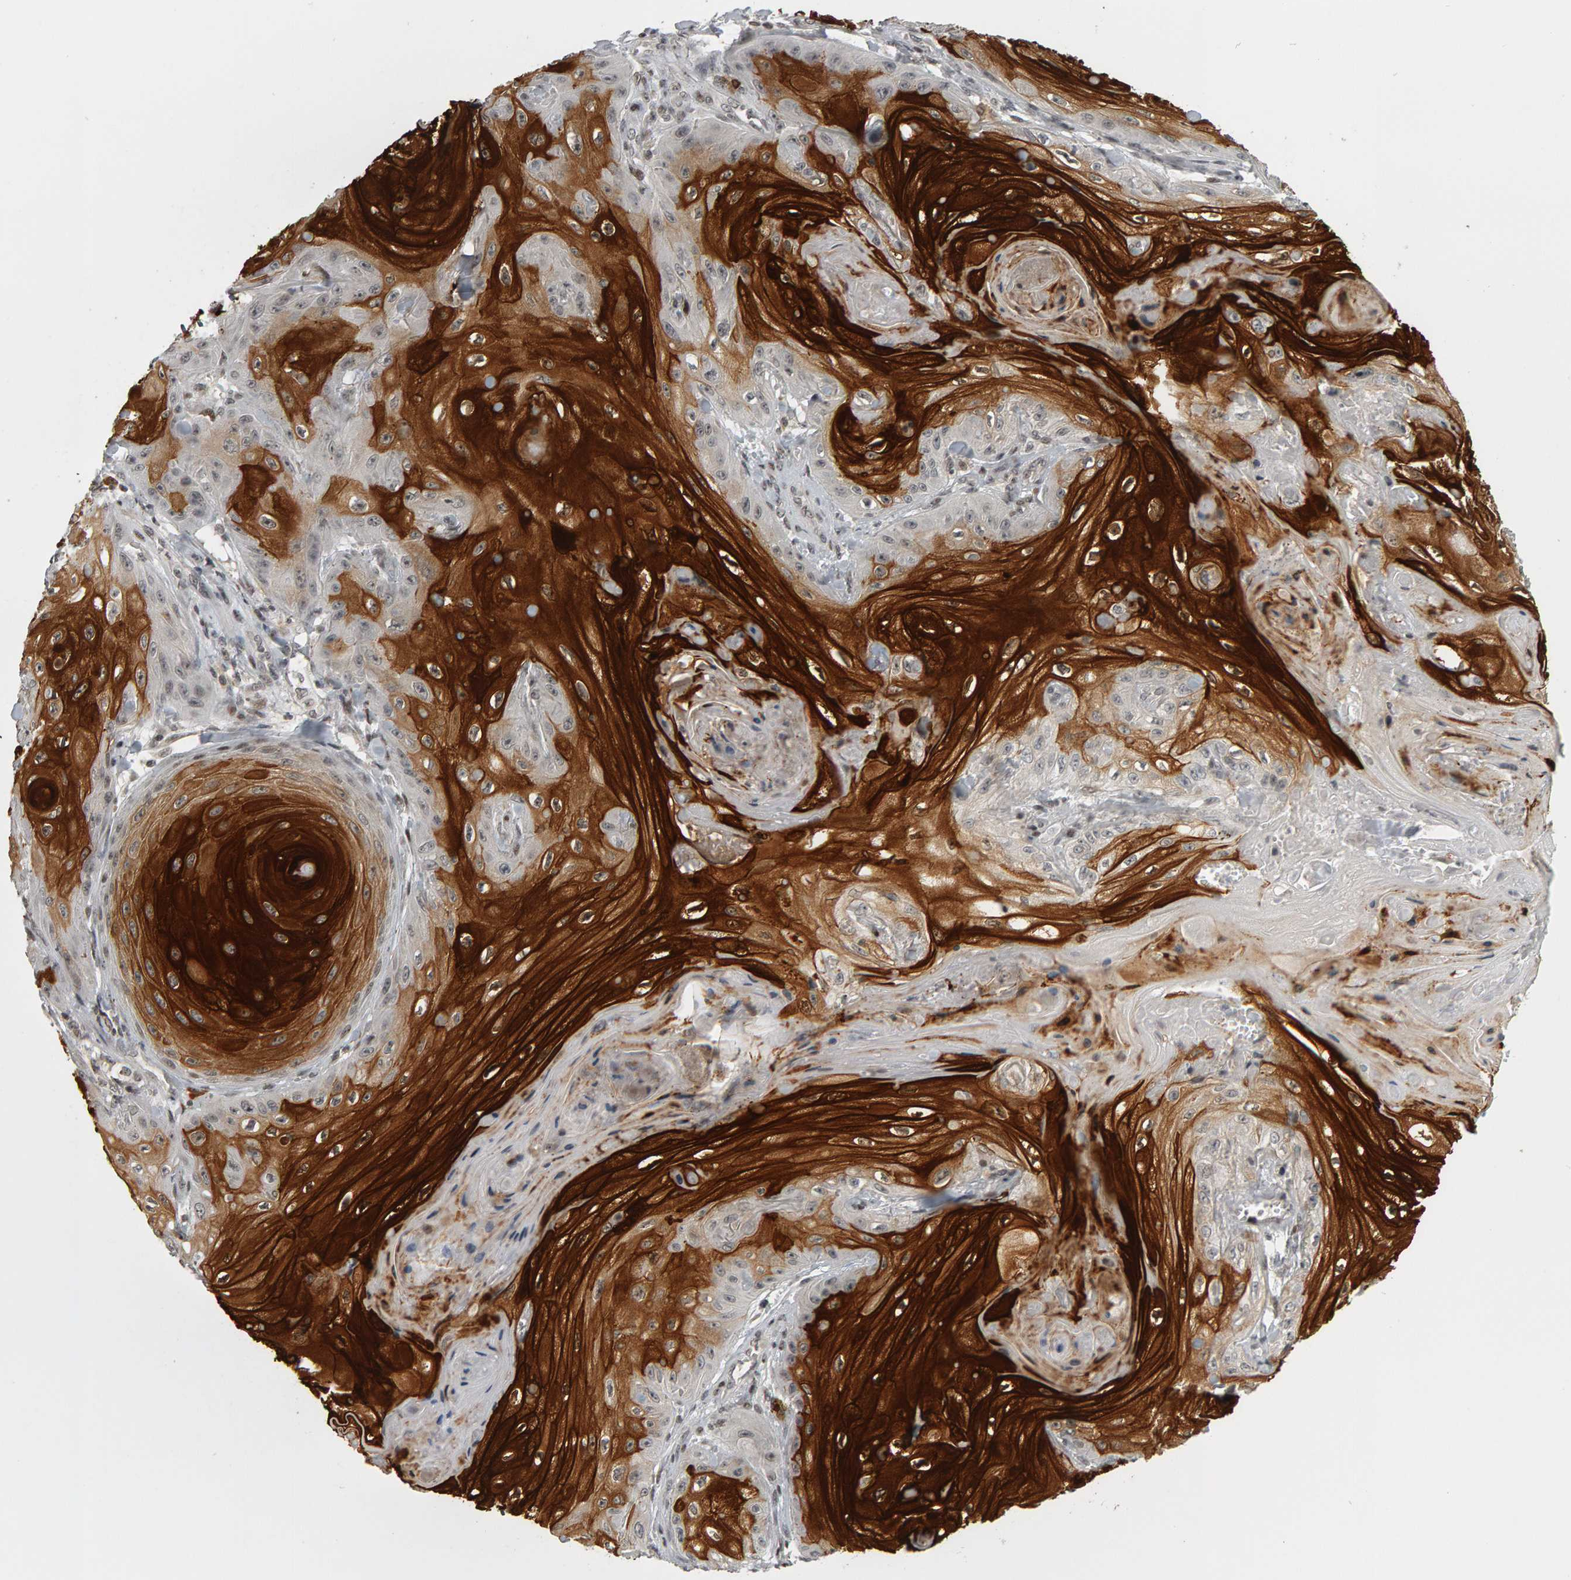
{"staining": {"intensity": "strong", "quantity": "25%-75%", "location": "cytoplasmic/membranous"}, "tissue": "skin cancer", "cell_type": "Tumor cells", "image_type": "cancer", "snomed": [{"axis": "morphology", "description": "Squamous cell carcinoma, NOS"}, {"axis": "topography", "description": "Skin"}], "caption": "Immunohistochemistry image of skin cancer stained for a protein (brown), which reveals high levels of strong cytoplasmic/membranous positivity in approximately 25%-75% of tumor cells.", "gene": "TRAM1", "patient": {"sex": "male", "age": 74}}